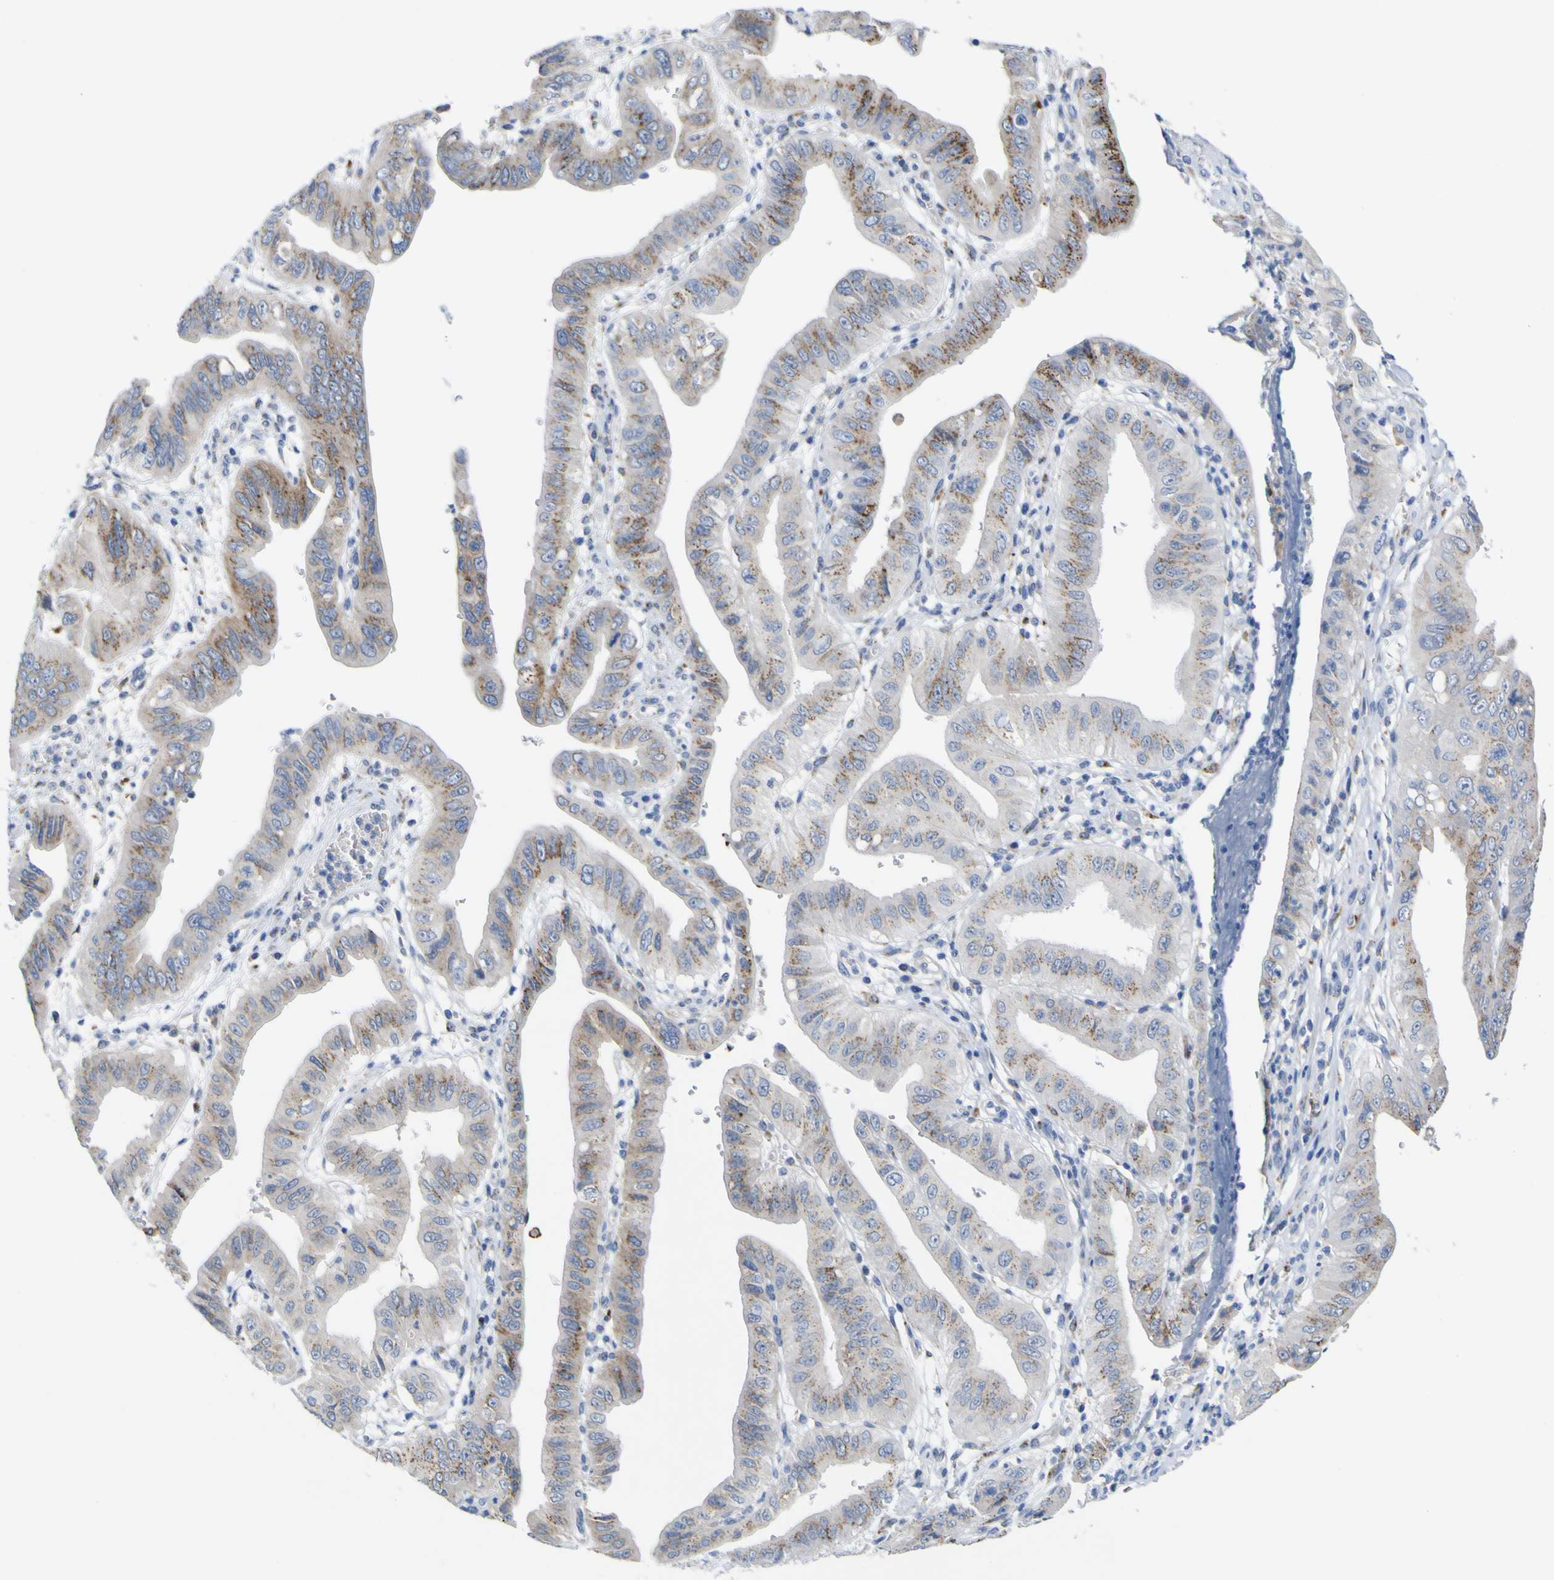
{"staining": {"intensity": "moderate", "quantity": "25%-75%", "location": "cytoplasmic/membranous"}, "tissue": "pancreatic cancer", "cell_type": "Tumor cells", "image_type": "cancer", "snomed": [{"axis": "morphology", "description": "Normal tissue, NOS"}, {"axis": "topography", "description": "Lymph node"}], "caption": "This histopathology image exhibits immunohistochemistry staining of pancreatic cancer, with medium moderate cytoplasmic/membranous expression in about 25%-75% of tumor cells.", "gene": "PTPRF", "patient": {"sex": "male", "age": 50}}